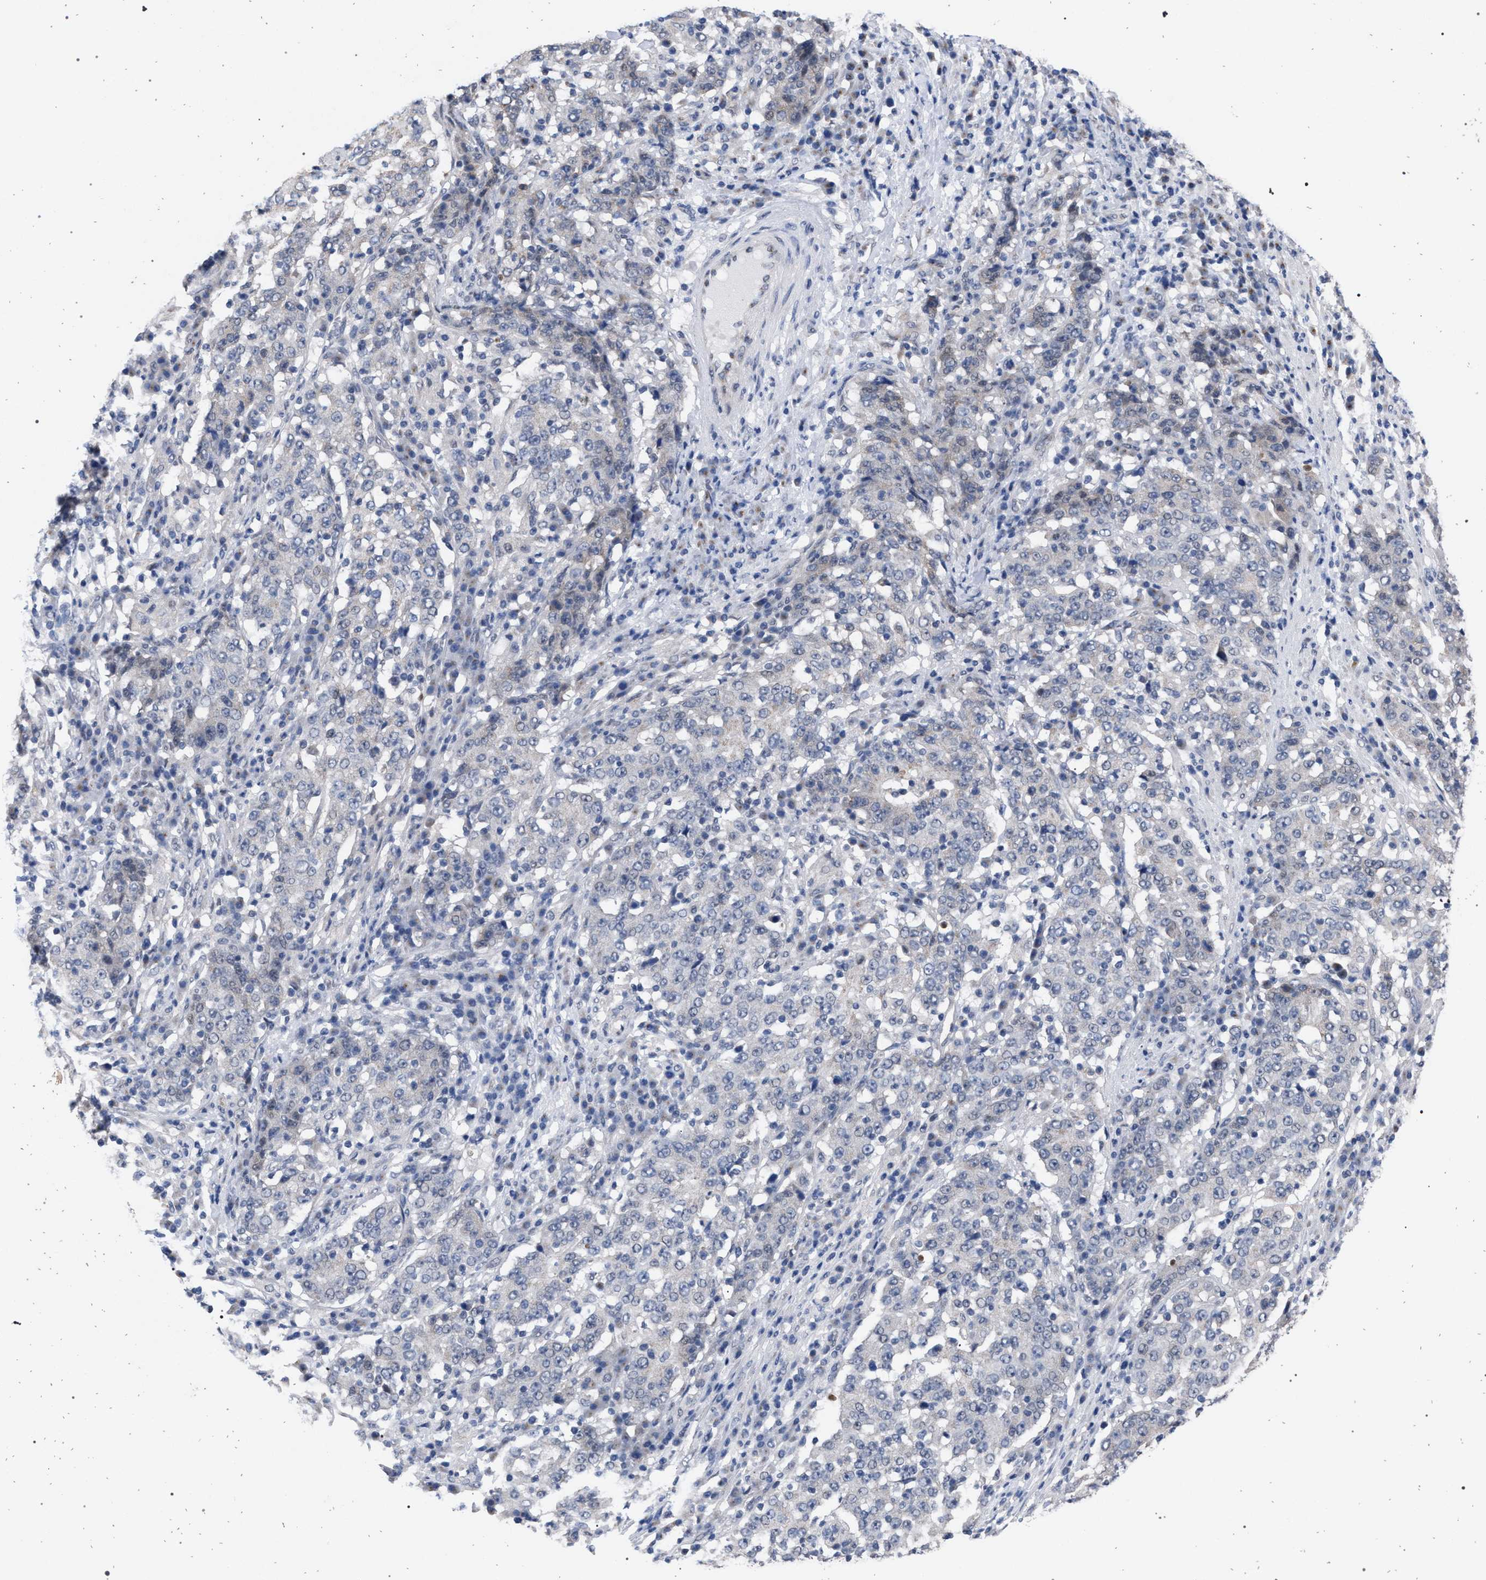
{"staining": {"intensity": "negative", "quantity": "none", "location": "none"}, "tissue": "stomach cancer", "cell_type": "Tumor cells", "image_type": "cancer", "snomed": [{"axis": "morphology", "description": "Adenocarcinoma, NOS"}, {"axis": "topography", "description": "Stomach"}], "caption": "The IHC photomicrograph has no significant positivity in tumor cells of stomach adenocarcinoma tissue.", "gene": "GOLGA2", "patient": {"sex": "male", "age": 59}}